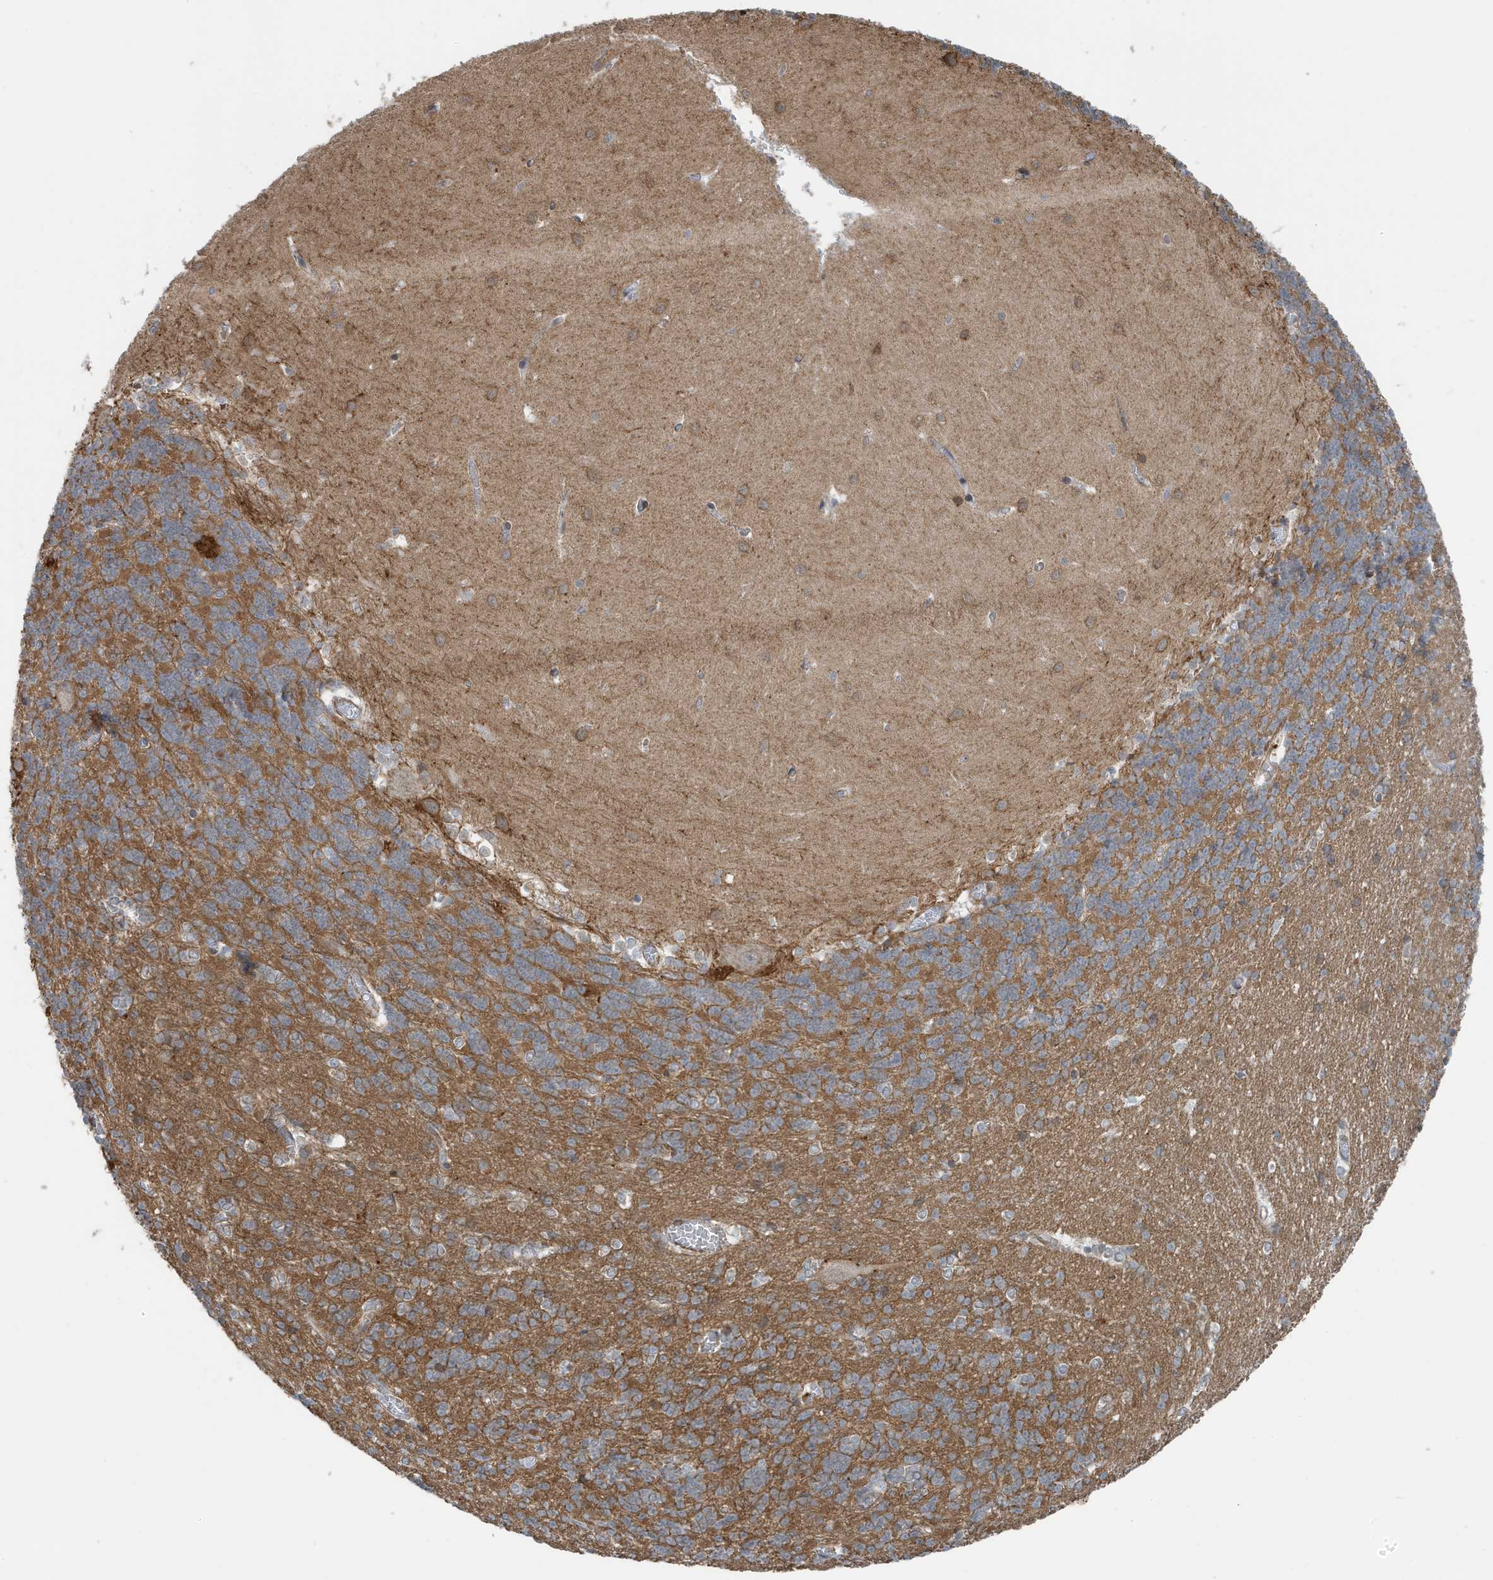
{"staining": {"intensity": "moderate", "quantity": ">75%", "location": "cytoplasmic/membranous"}, "tissue": "cerebellum", "cell_type": "Cells in granular layer", "image_type": "normal", "snomed": [{"axis": "morphology", "description": "Normal tissue, NOS"}, {"axis": "topography", "description": "Cerebellum"}], "caption": "Brown immunohistochemical staining in unremarkable cerebellum reveals moderate cytoplasmic/membranous expression in approximately >75% of cells in granular layer.", "gene": "CHCHD4", "patient": {"sex": "male", "age": 37}}